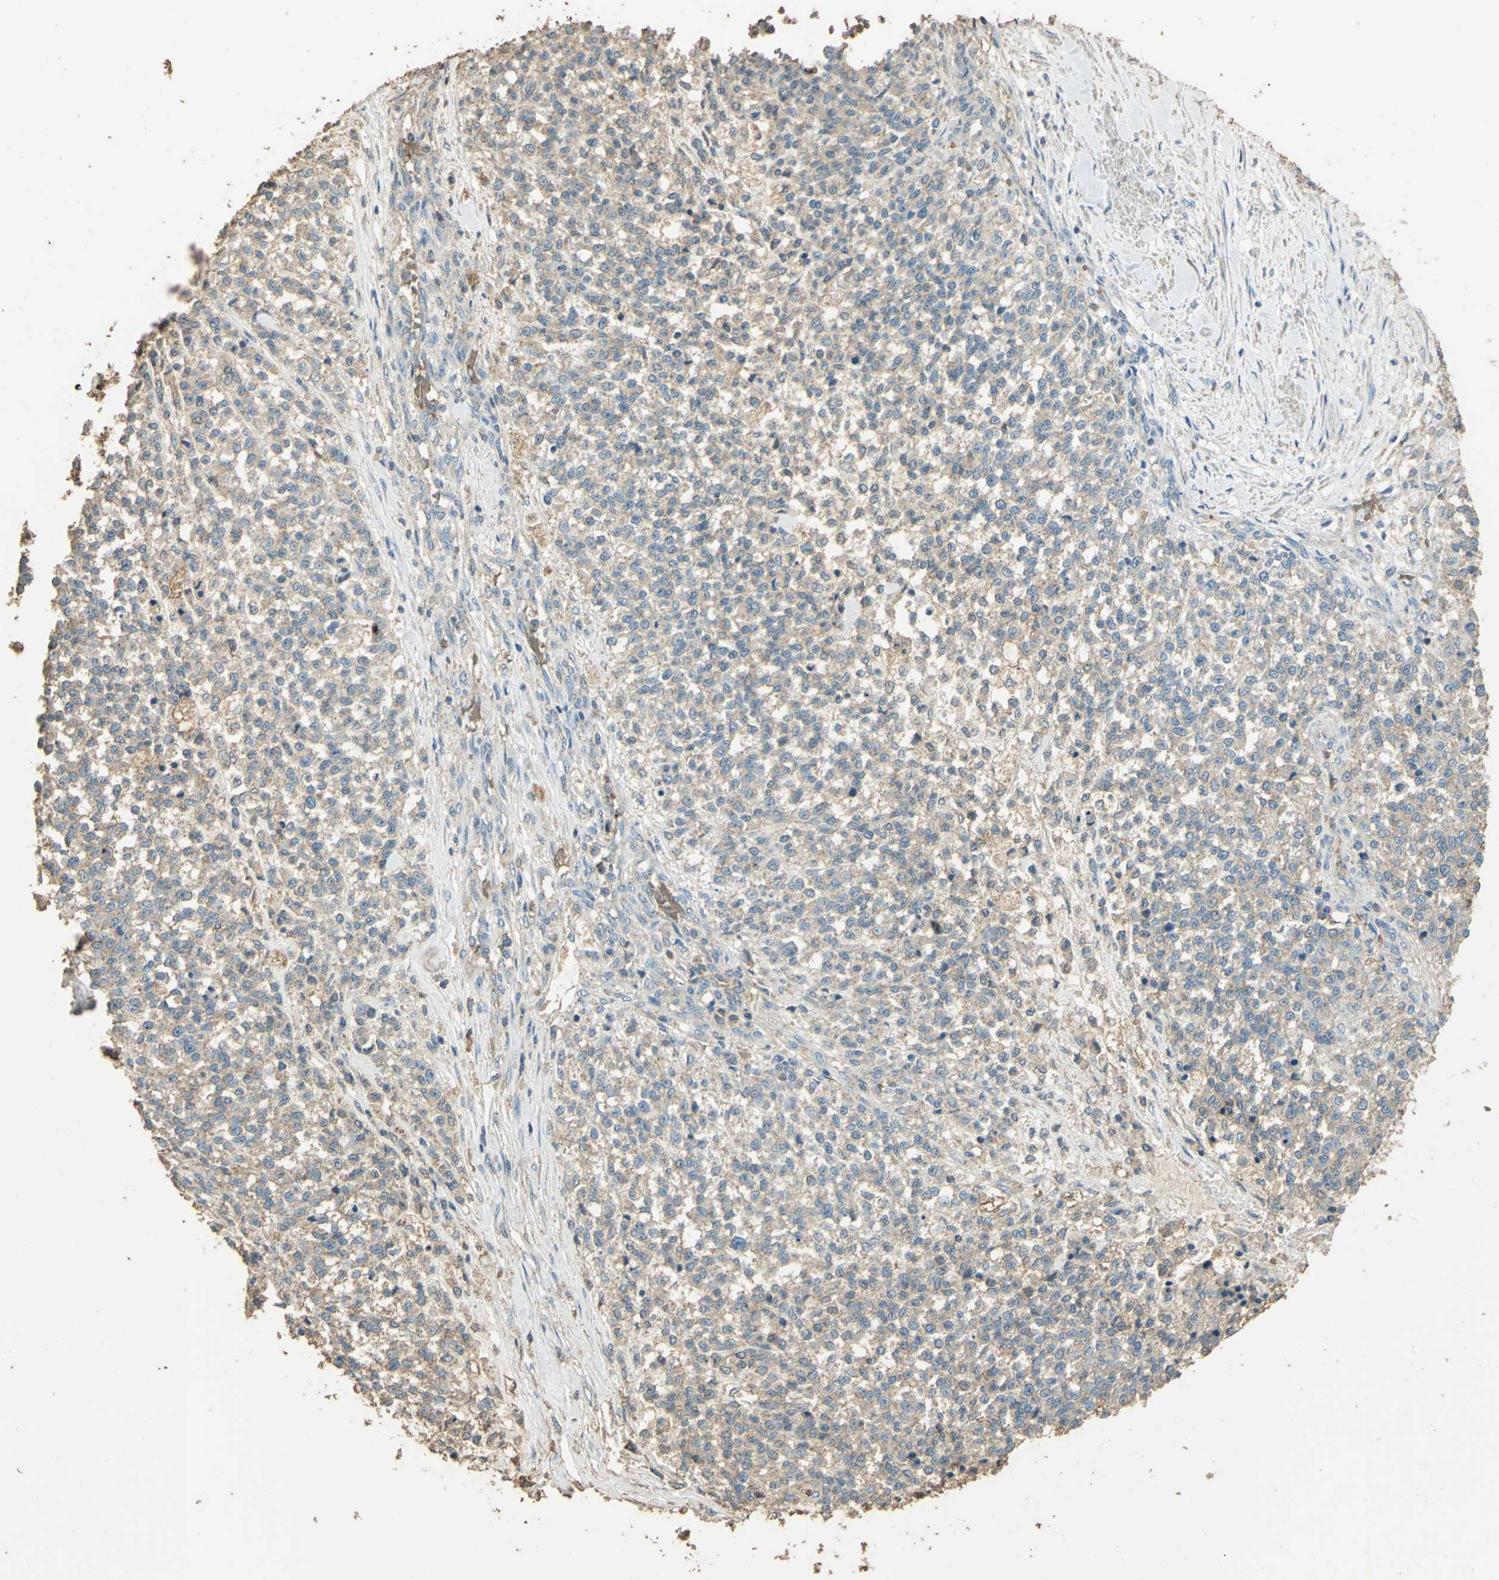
{"staining": {"intensity": "weak", "quantity": ">75%", "location": "cytoplasmic/membranous"}, "tissue": "testis cancer", "cell_type": "Tumor cells", "image_type": "cancer", "snomed": [{"axis": "morphology", "description": "Seminoma, NOS"}, {"axis": "topography", "description": "Testis"}], "caption": "A high-resolution histopathology image shows IHC staining of testis cancer (seminoma), which shows weak cytoplasmic/membranous positivity in approximately >75% of tumor cells. (Stains: DAB in brown, nuclei in blue, Microscopy: brightfield microscopy at high magnification).", "gene": "TRAPPC2", "patient": {"sex": "male", "age": 59}}